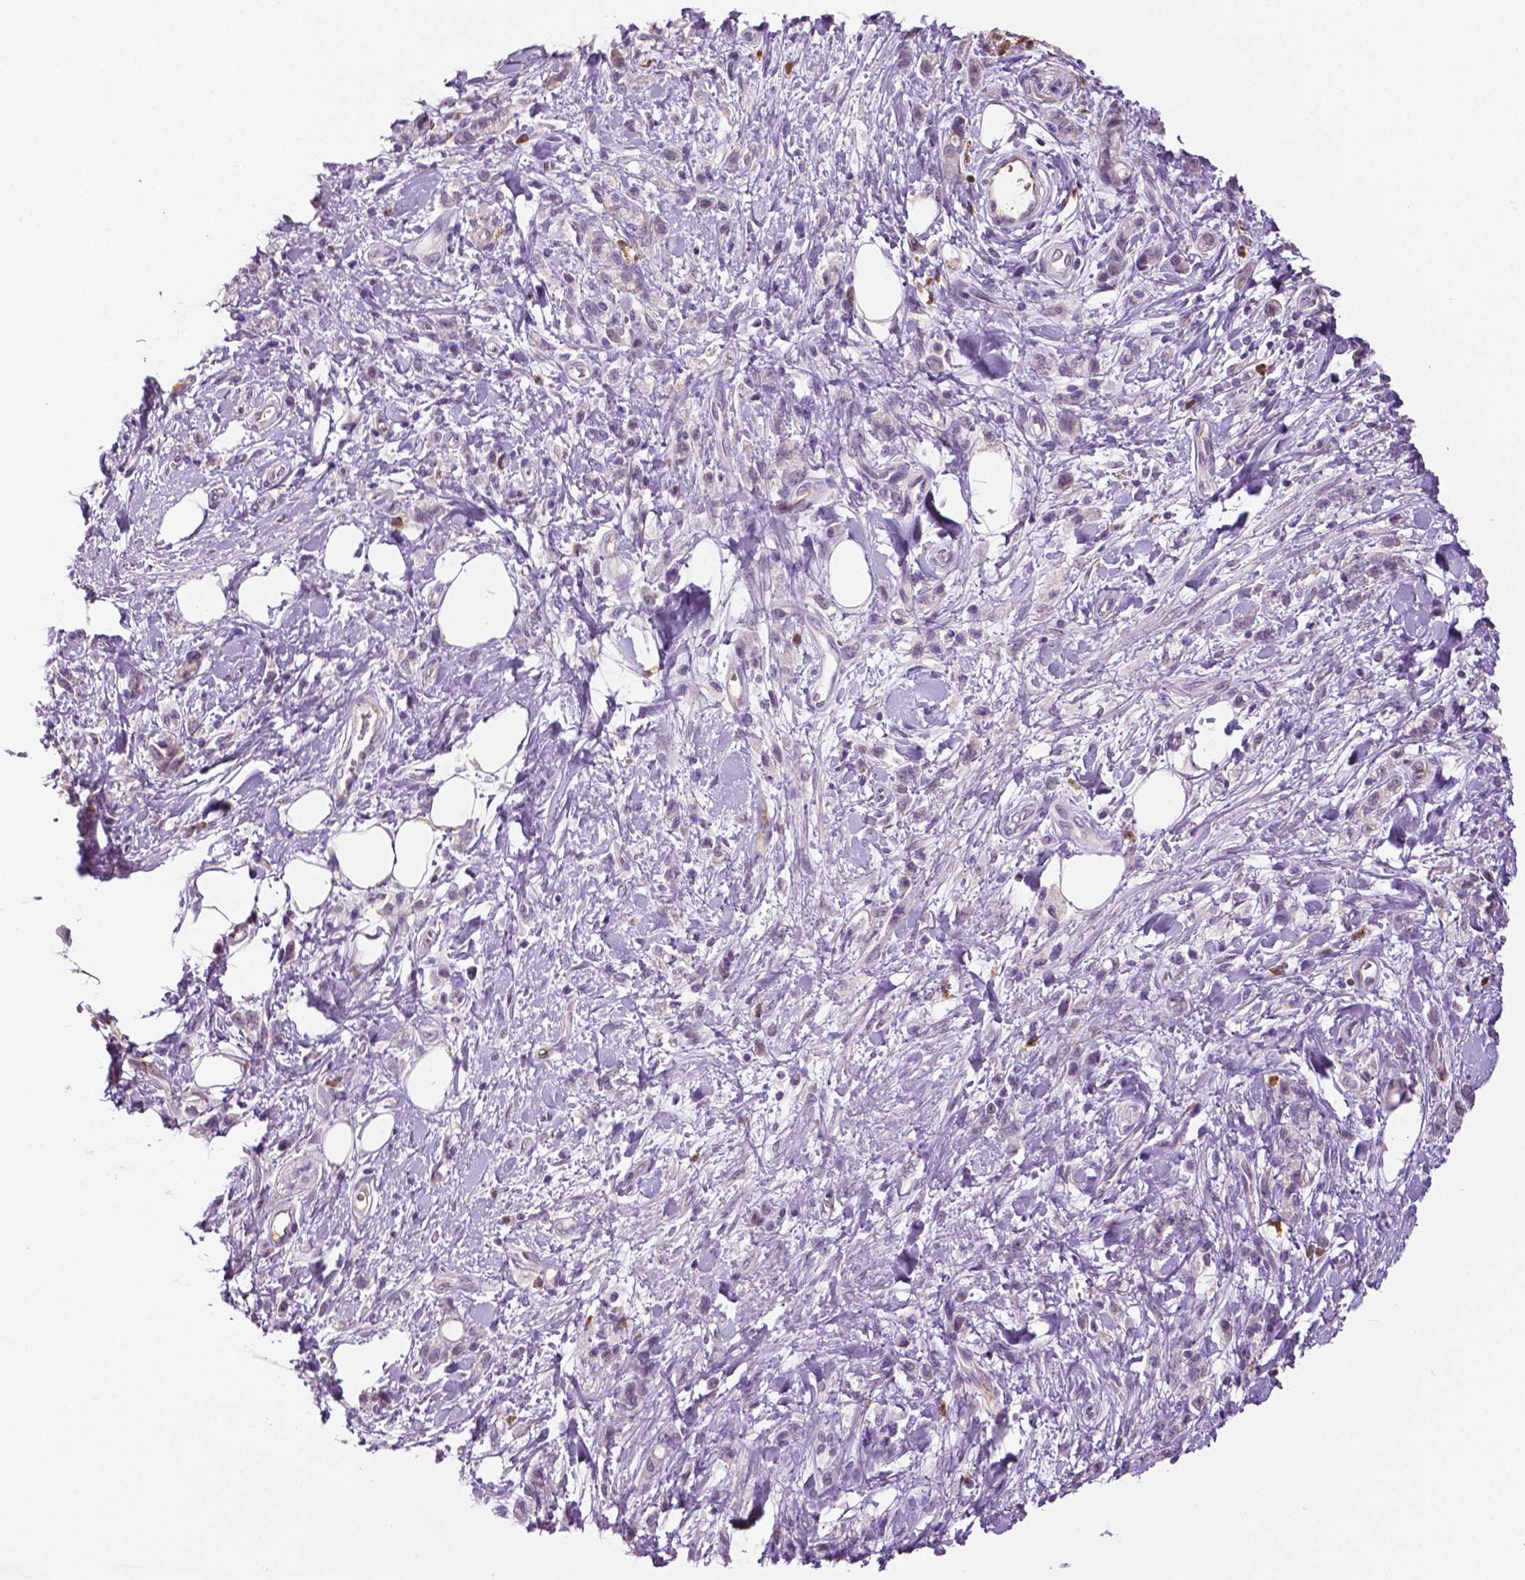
{"staining": {"intensity": "negative", "quantity": "none", "location": "none"}, "tissue": "stomach cancer", "cell_type": "Tumor cells", "image_type": "cancer", "snomed": [{"axis": "morphology", "description": "Adenocarcinoma, NOS"}, {"axis": "topography", "description": "Stomach"}], "caption": "This is a histopathology image of immunohistochemistry (IHC) staining of stomach cancer, which shows no staining in tumor cells. (Immunohistochemistry, brightfield microscopy, high magnification).", "gene": "PTPN5", "patient": {"sex": "male", "age": 77}}